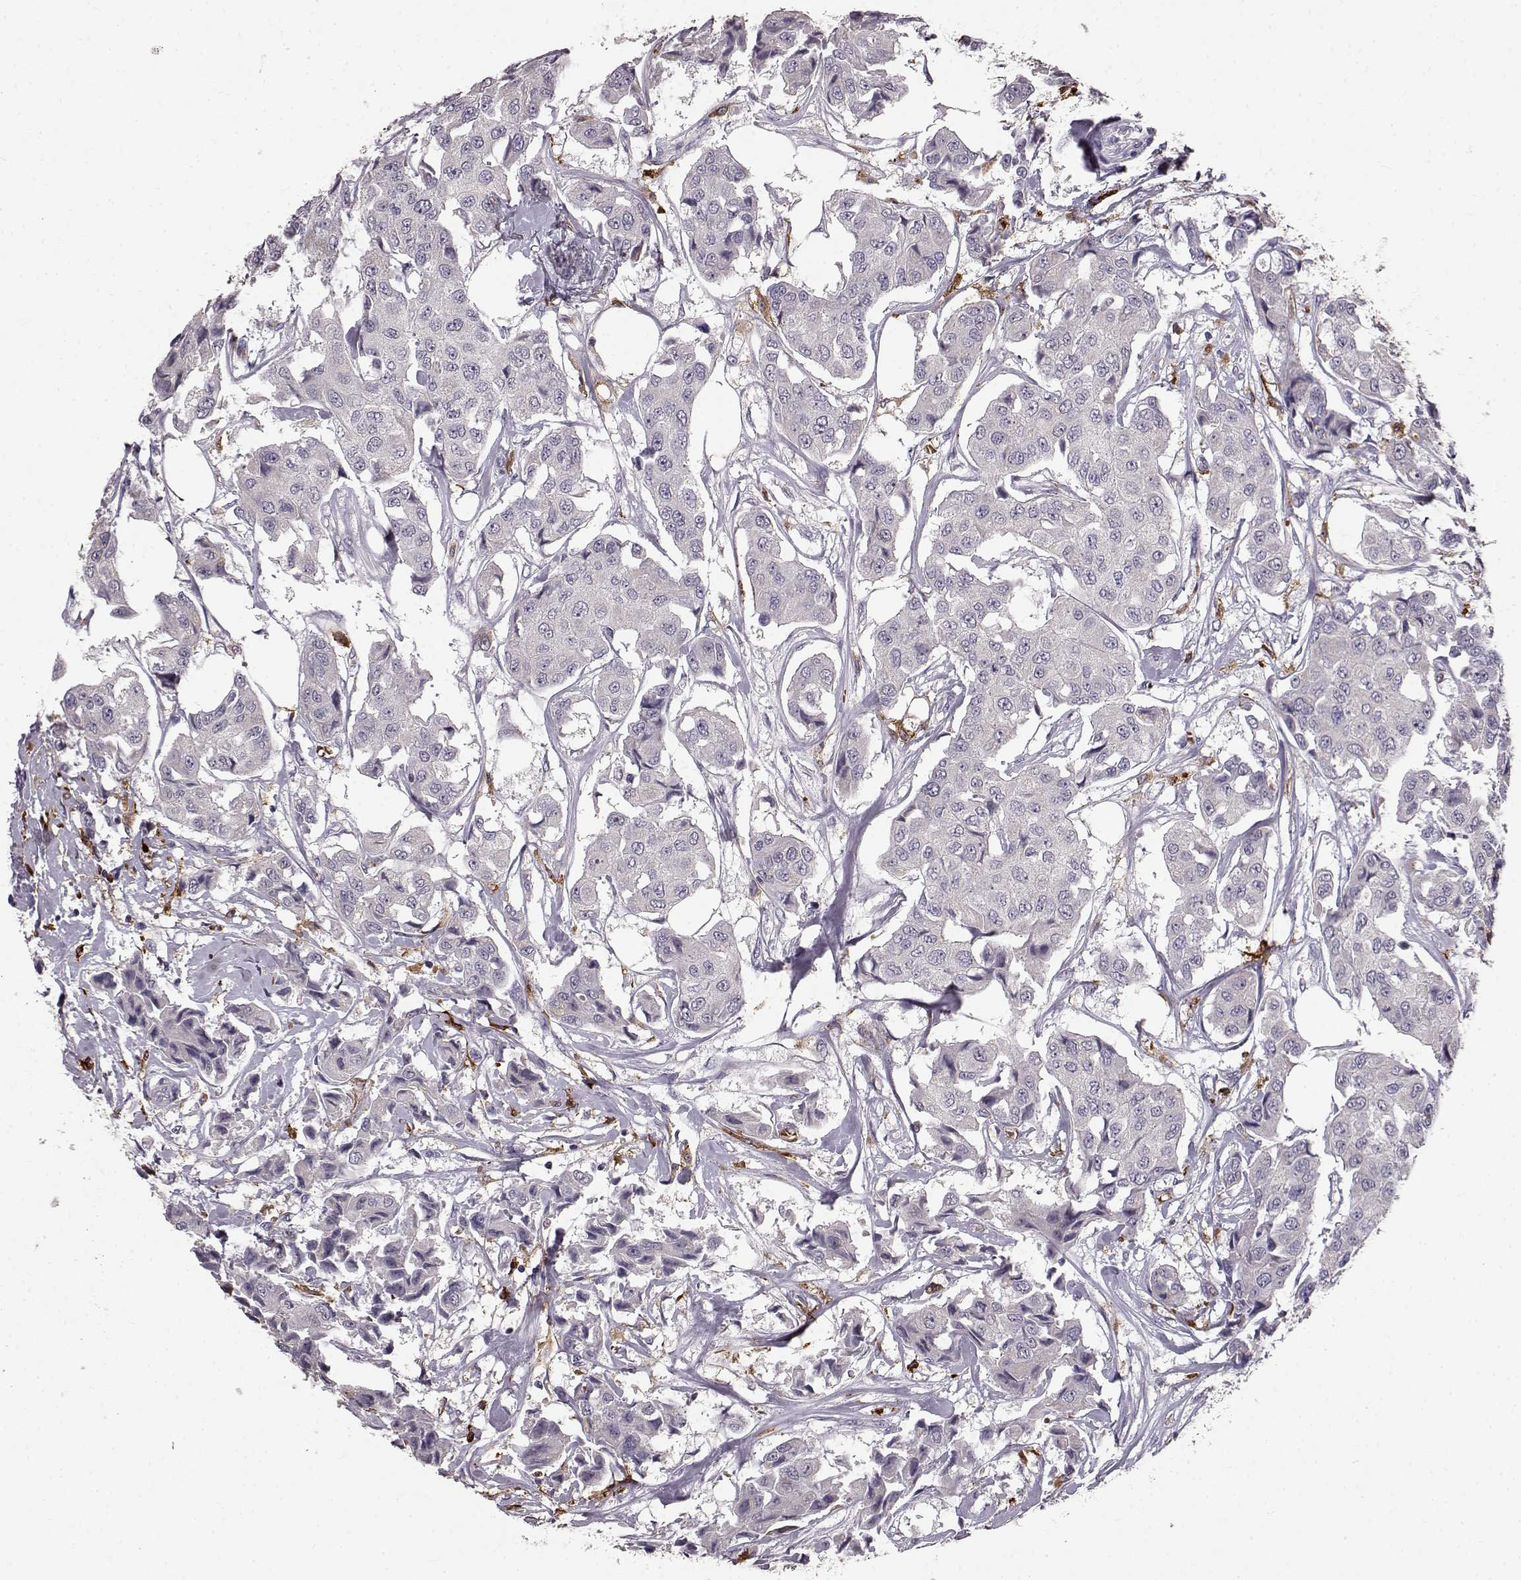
{"staining": {"intensity": "negative", "quantity": "none", "location": "none"}, "tissue": "breast cancer", "cell_type": "Tumor cells", "image_type": "cancer", "snomed": [{"axis": "morphology", "description": "Duct carcinoma"}, {"axis": "topography", "description": "Breast"}, {"axis": "topography", "description": "Lymph node"}], "caption": "A micrograph of breast cancer (intraductal carcinoma) stained for a protein exhibits no brown staining in tumor cells.", "gene": "CCNF", "patient": {"sex": "female", "age": 80}}